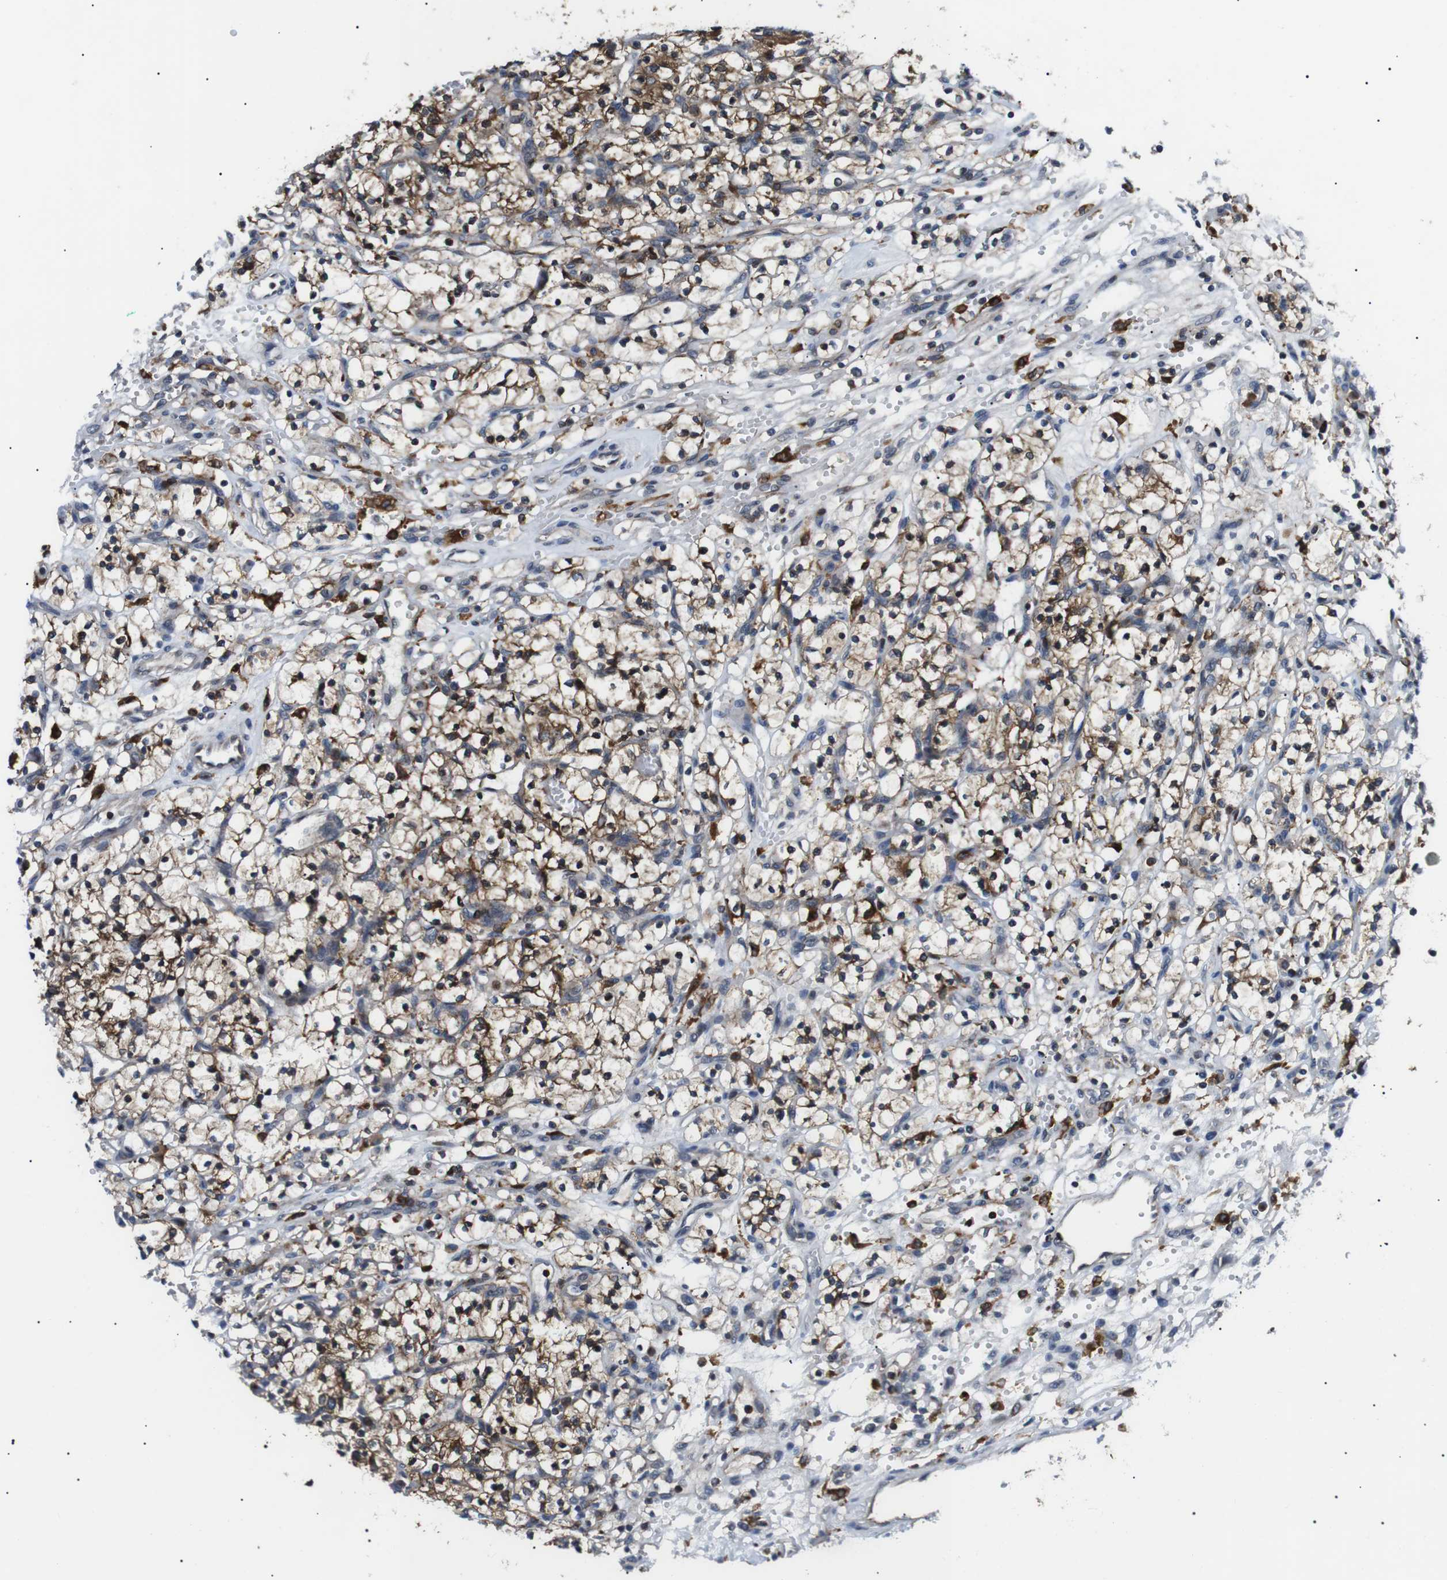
{"staining": {"intensity": "moderate", "quantity": ">75%", "location": "cytoplasmic/membranous"}, "tissue": "renal cancer", "cell_type": "Tumor cells", "image_type": "cancer", "snomed": [{"axis": "morphology", "description": "Adenocarcinoma, NOS"}, {"axis": "topography", "description": "Kidney"}], "caption": "Immunohistochemical staining of renal cancer (adenocarcinoma) shows medium levels of moderate cytoplasmic/membranous staining in about >75% of tumor cells.", "gene": "RAB9A", "patient": {"sex": "female", "age": 57}}